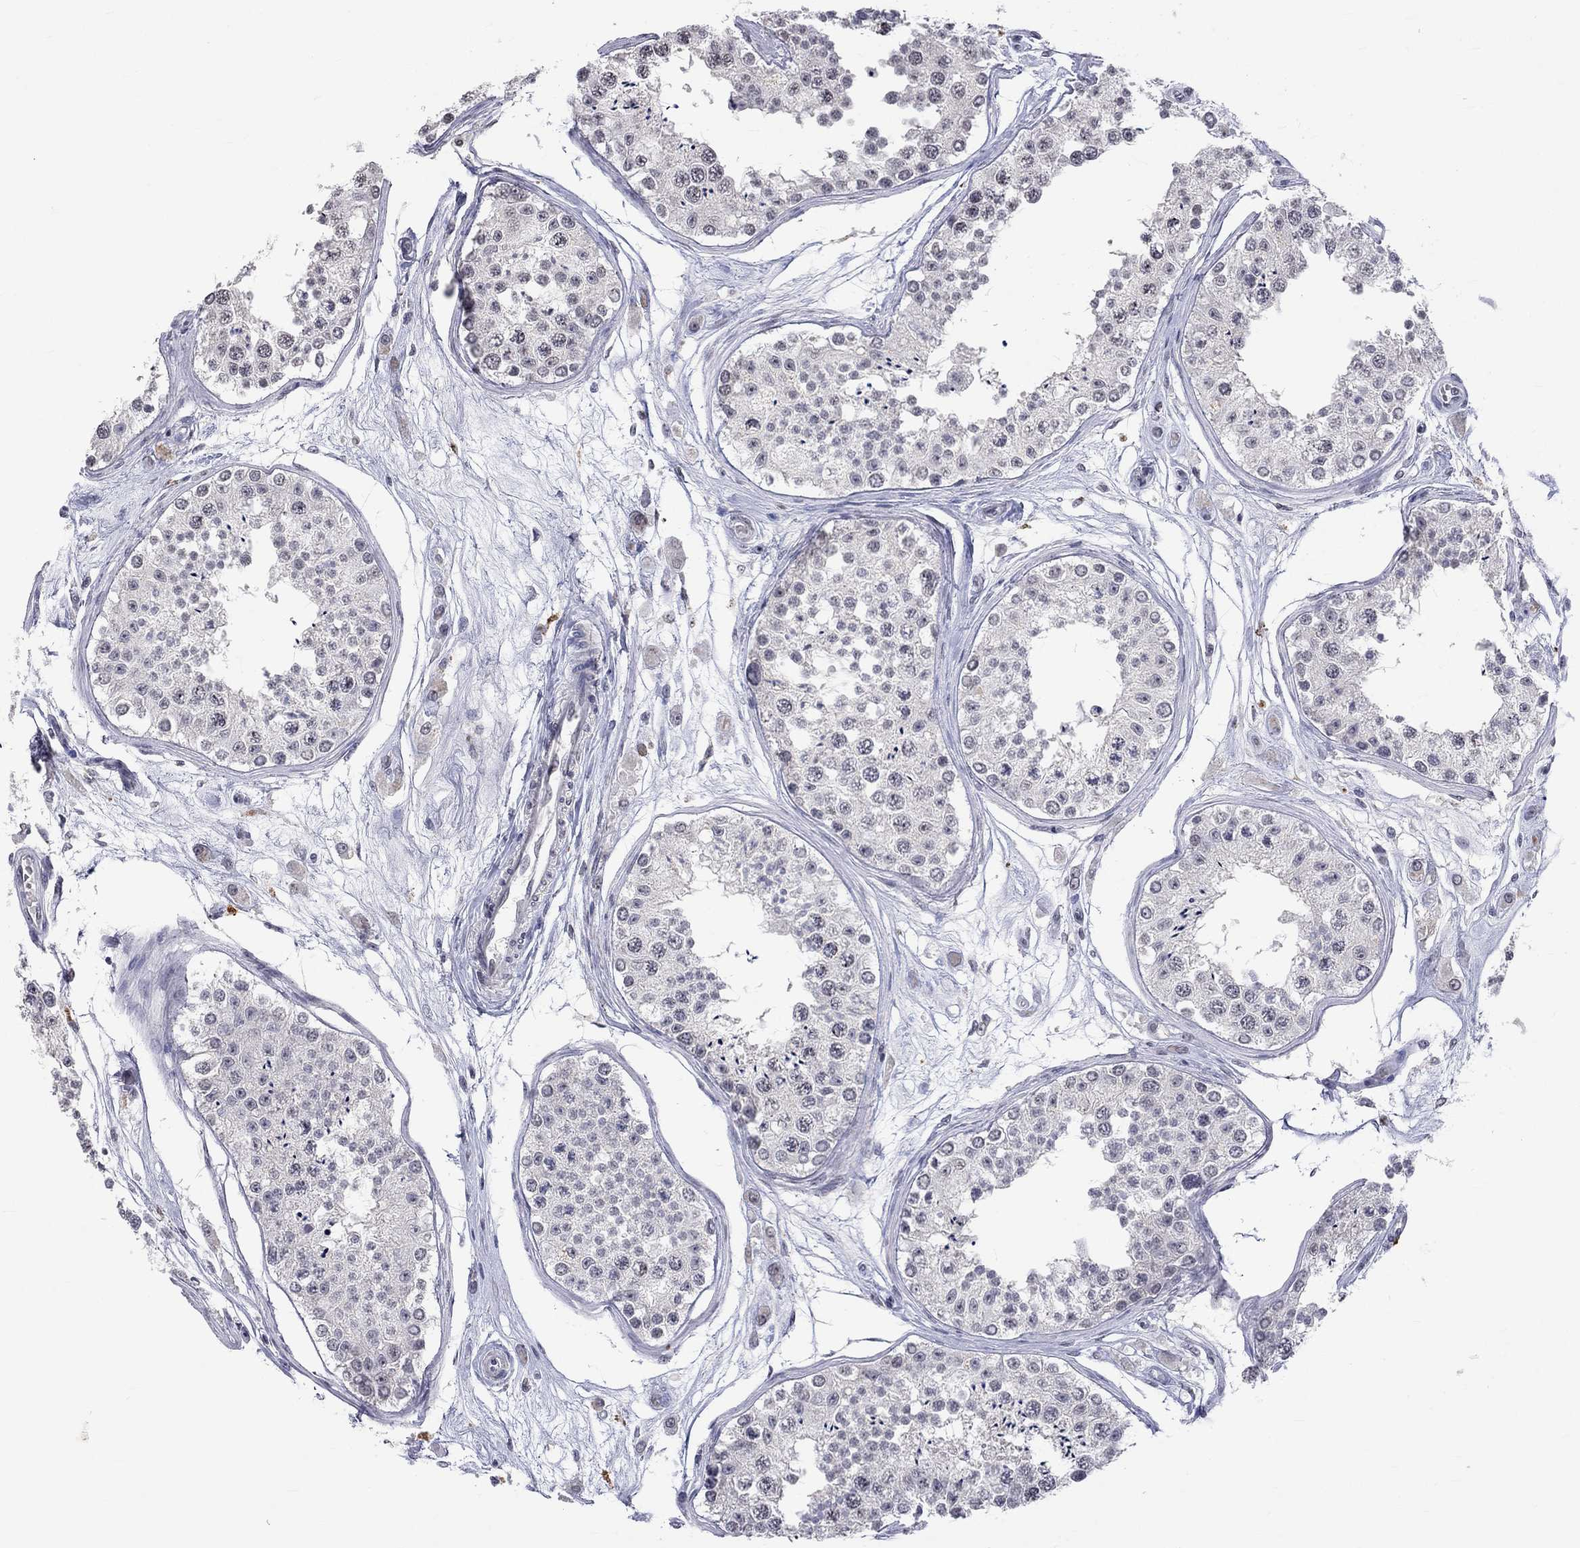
{"staining": {"intensity": "negative", "quantity": "none", "location": "none"}, "tissue": "testis", "cell_type": "Cells in seminiferous ducts", "image_type": "normal", "snomed": [{"axis": "morphology", "description": "Normal tissue, NOS"}, {"axis": "topography", "description": "Testis"}], "caption": "The histopathology image shows no significant staining in cells in seminiferous ducts of testis. Nuclei are stained in blue.", "gene": "TMEM143", "patient": {"sex": "male", "age": 25}}